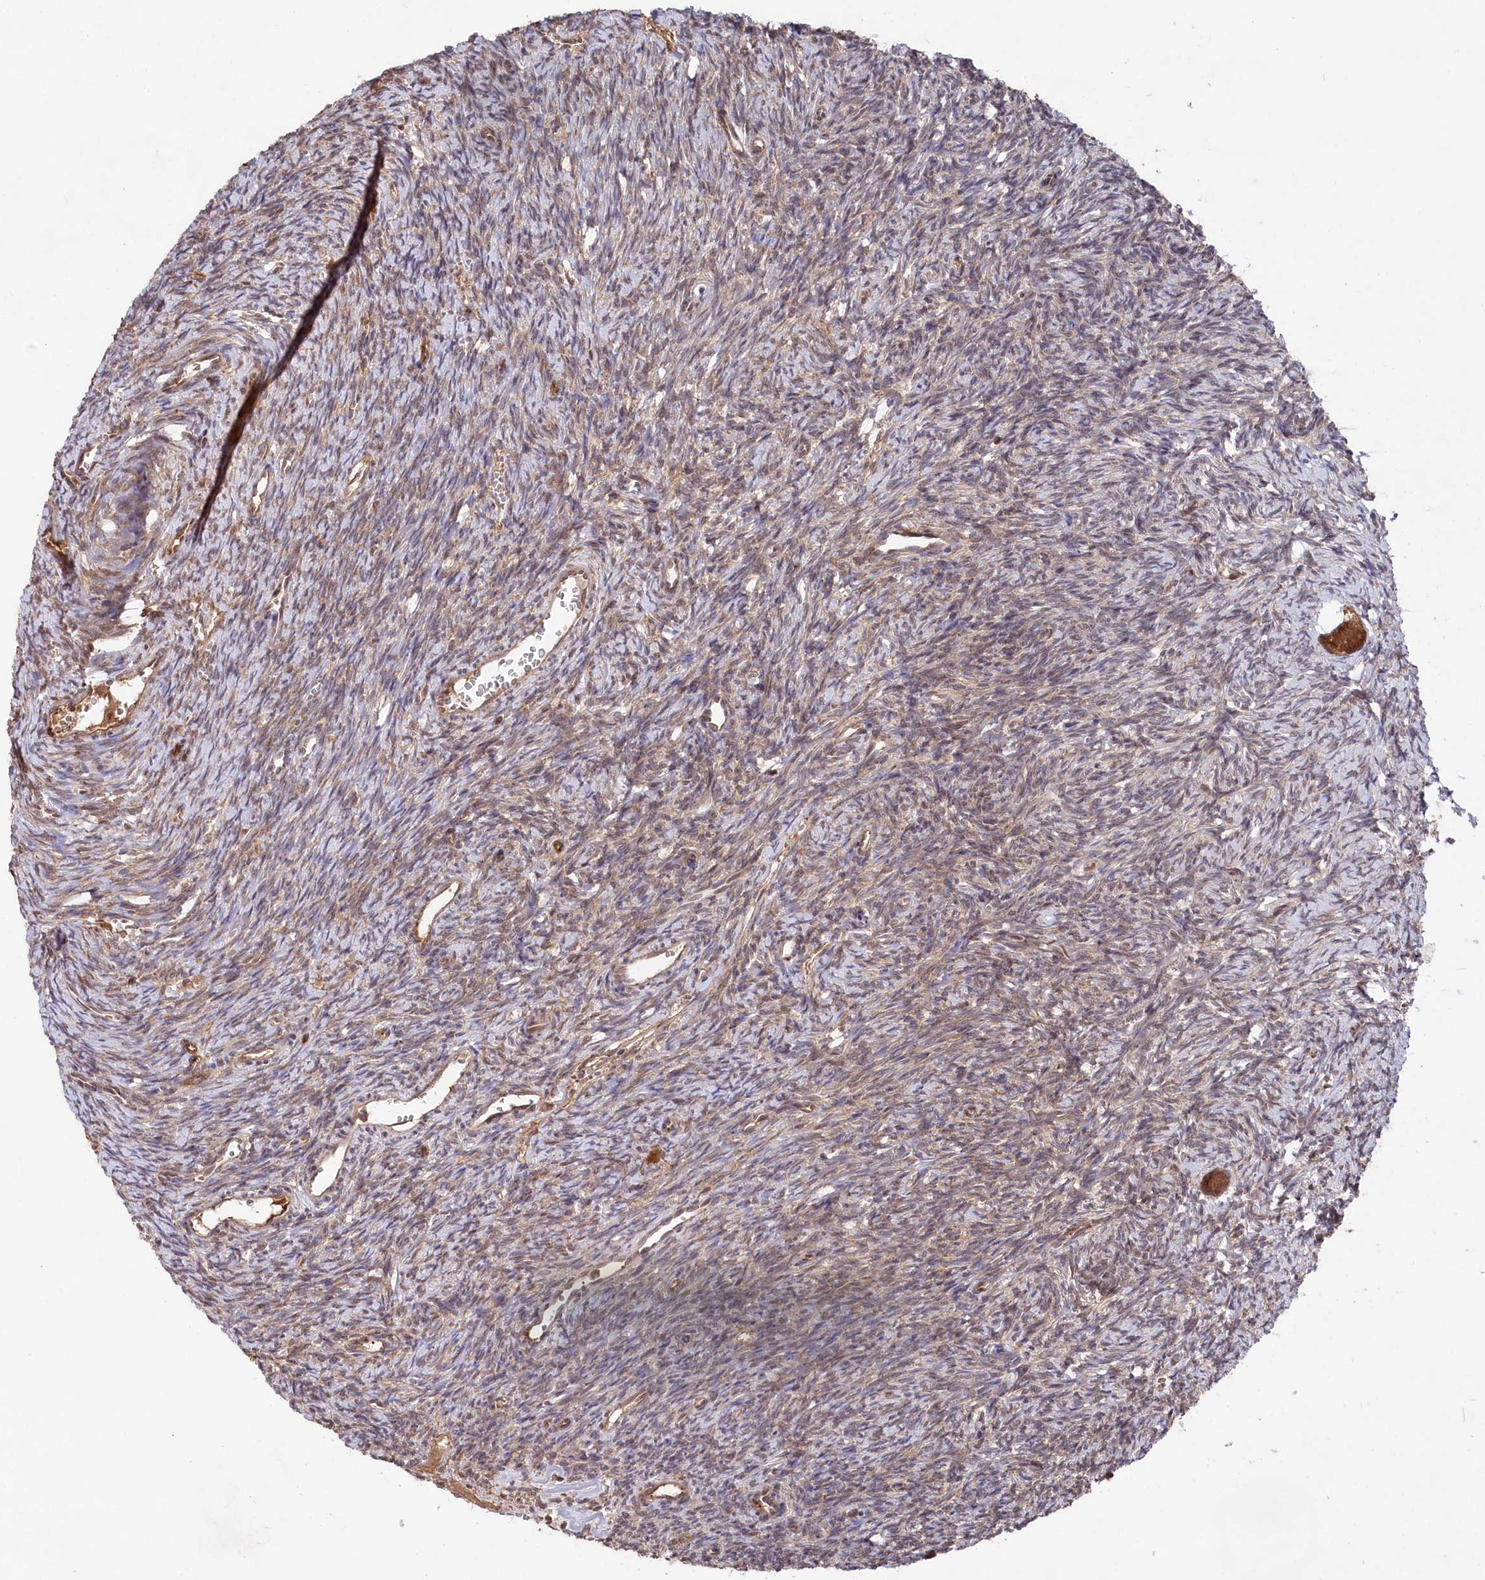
{"staining": {"intensity": "strong", "quantity": ">75%", "location": "cytoplasmic/membranous"}, "tissue": "ovary", "cell_type": "Follicle cells", "image_type": "normal", "snomed": [{"axis": "morphology", "description": "Normal tissue, NOS"}, {"axis": "topography", "description": "Ovary"}], "caption": "Brown immunohistochemical staining in normal human ovary reveals strong cytoplasmic/membranous staining in about >75% of follicle cells.", "gene": "PSMA1", "patient": {"sex": "female", "age": 39}}